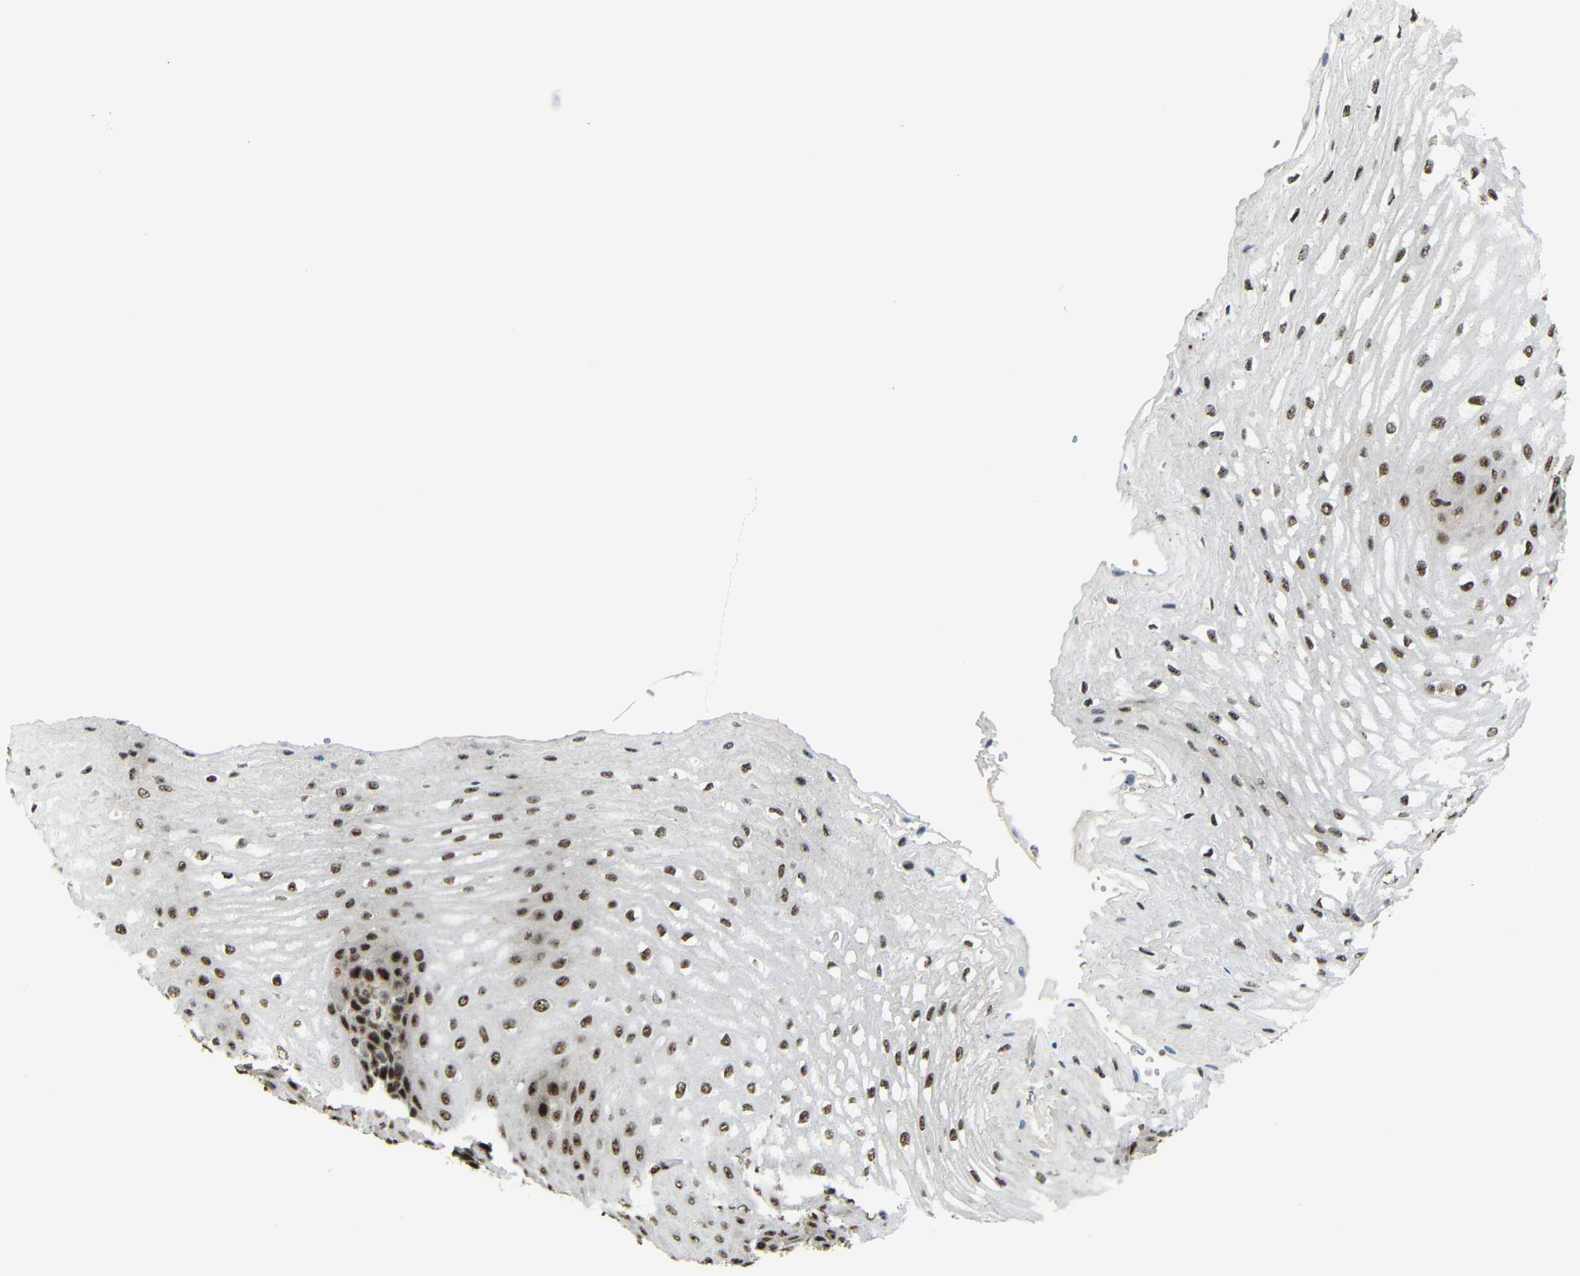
{"staining": {"intensity": "strong", "quantity": ">75%", "location": "nuclear"}, "tissue": "esophagus", "cell_type": "Squamous epithelial cells", "image_type": "normal", "snomed": [{"axis": "morphology", "description": "Normal tissue, NOS"}, {"axis": "topography", "description": "Esophagus"}], "caption": "About >75% of squamous epithelial cells in normal human esophagus reveal strong nuclear protein positivity as visualized by brown immunohistochemical staining.", "gene": "TCF7L2", "patient": {"sex": "male", "age": 54}}